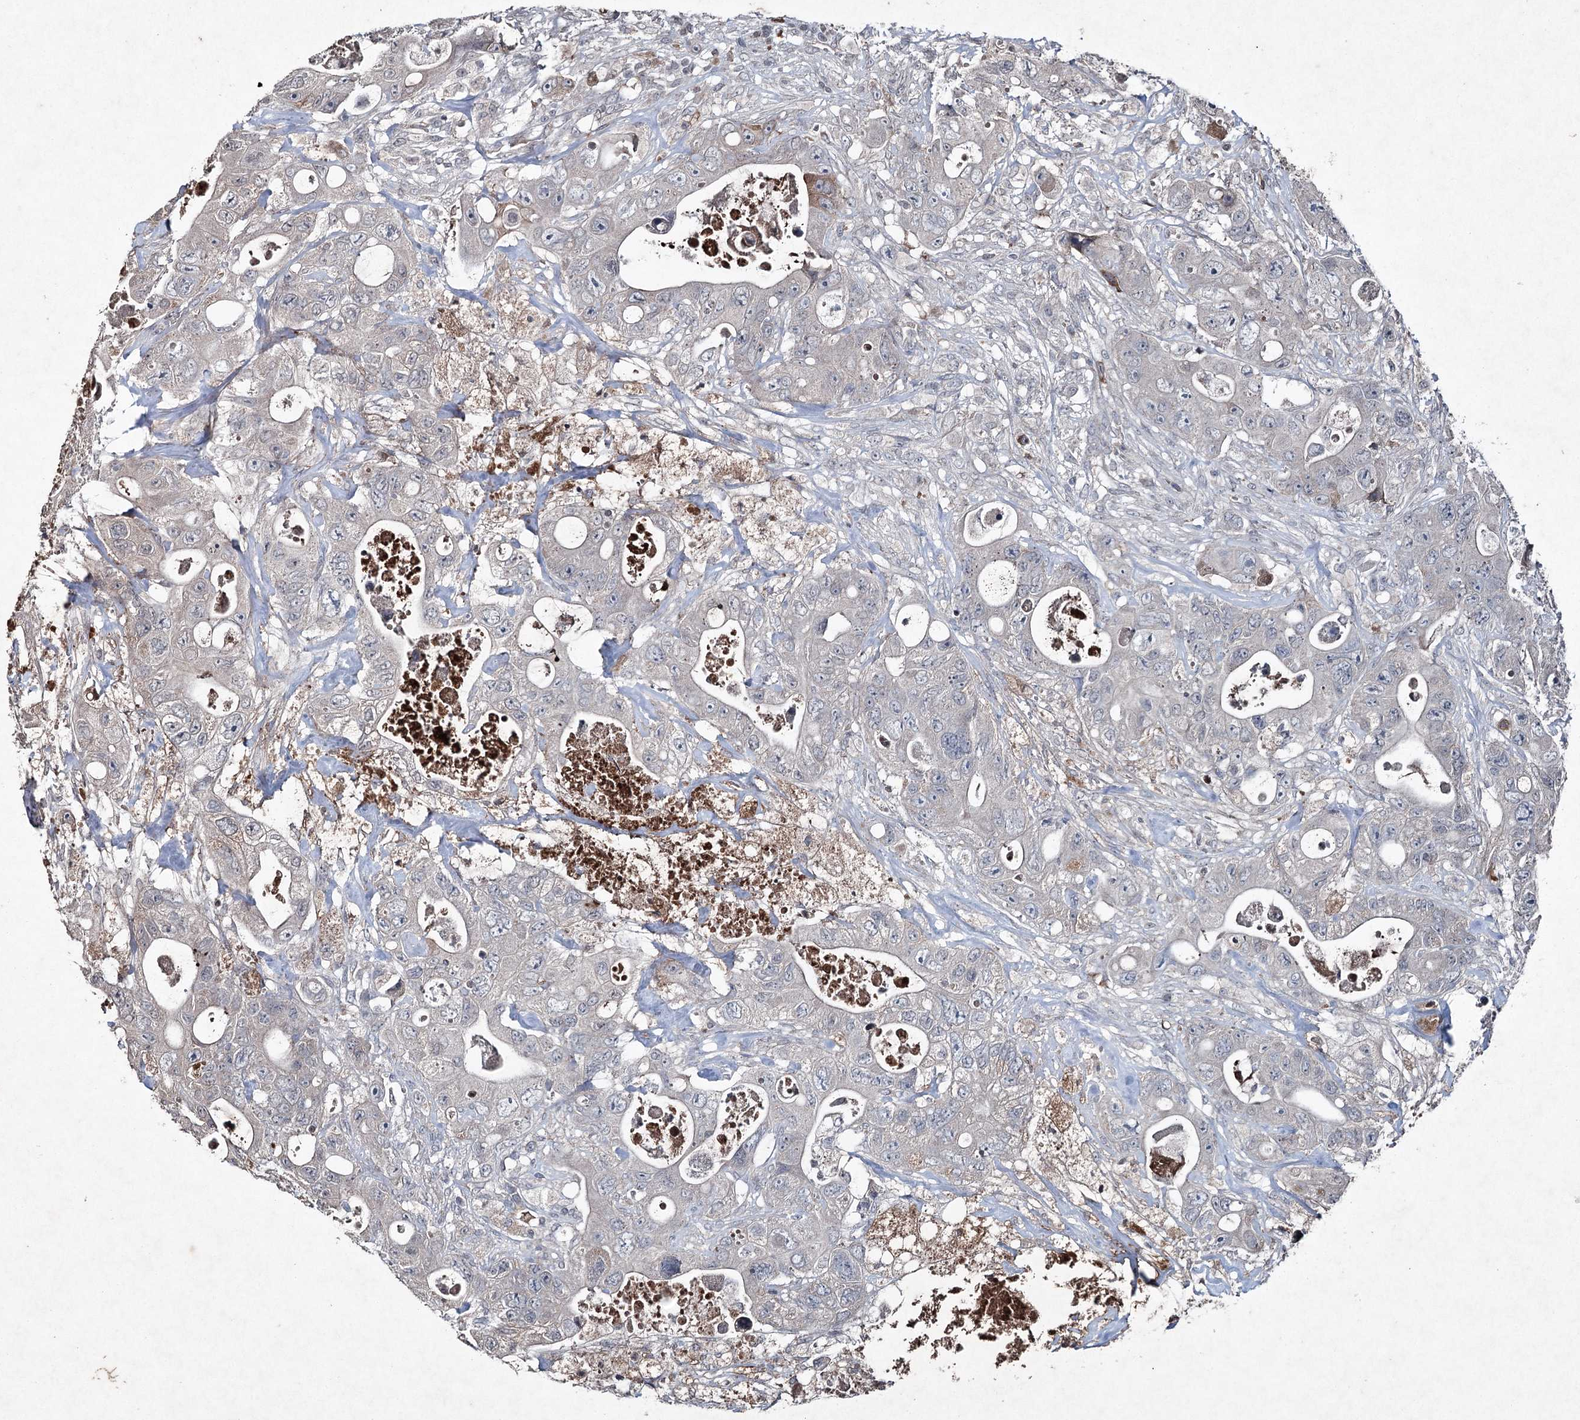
{"staining": {"intensity": "negative", "quantity": "none", "location": "none"}, "tissue": "colorectal cancer", "cell_type": "Tumor cells", "image_type": "cancer", "snomed": [{"axis": "morphology", "description": "Adenocarcinoma, NOS"}, {"axis": "topography", "description": "Colon"}], "caption": "The image reveals no significant staining in tumor cells of colorectal cancer (adenocarcinoma). The staining is performed using DAB (3,3'-diaminobenzidine) brown chromogen with nuclei counter-stained in using hematoxylin.", "gene": "PGLYRP2", "patient": {"sex": "female", "age": 46}}